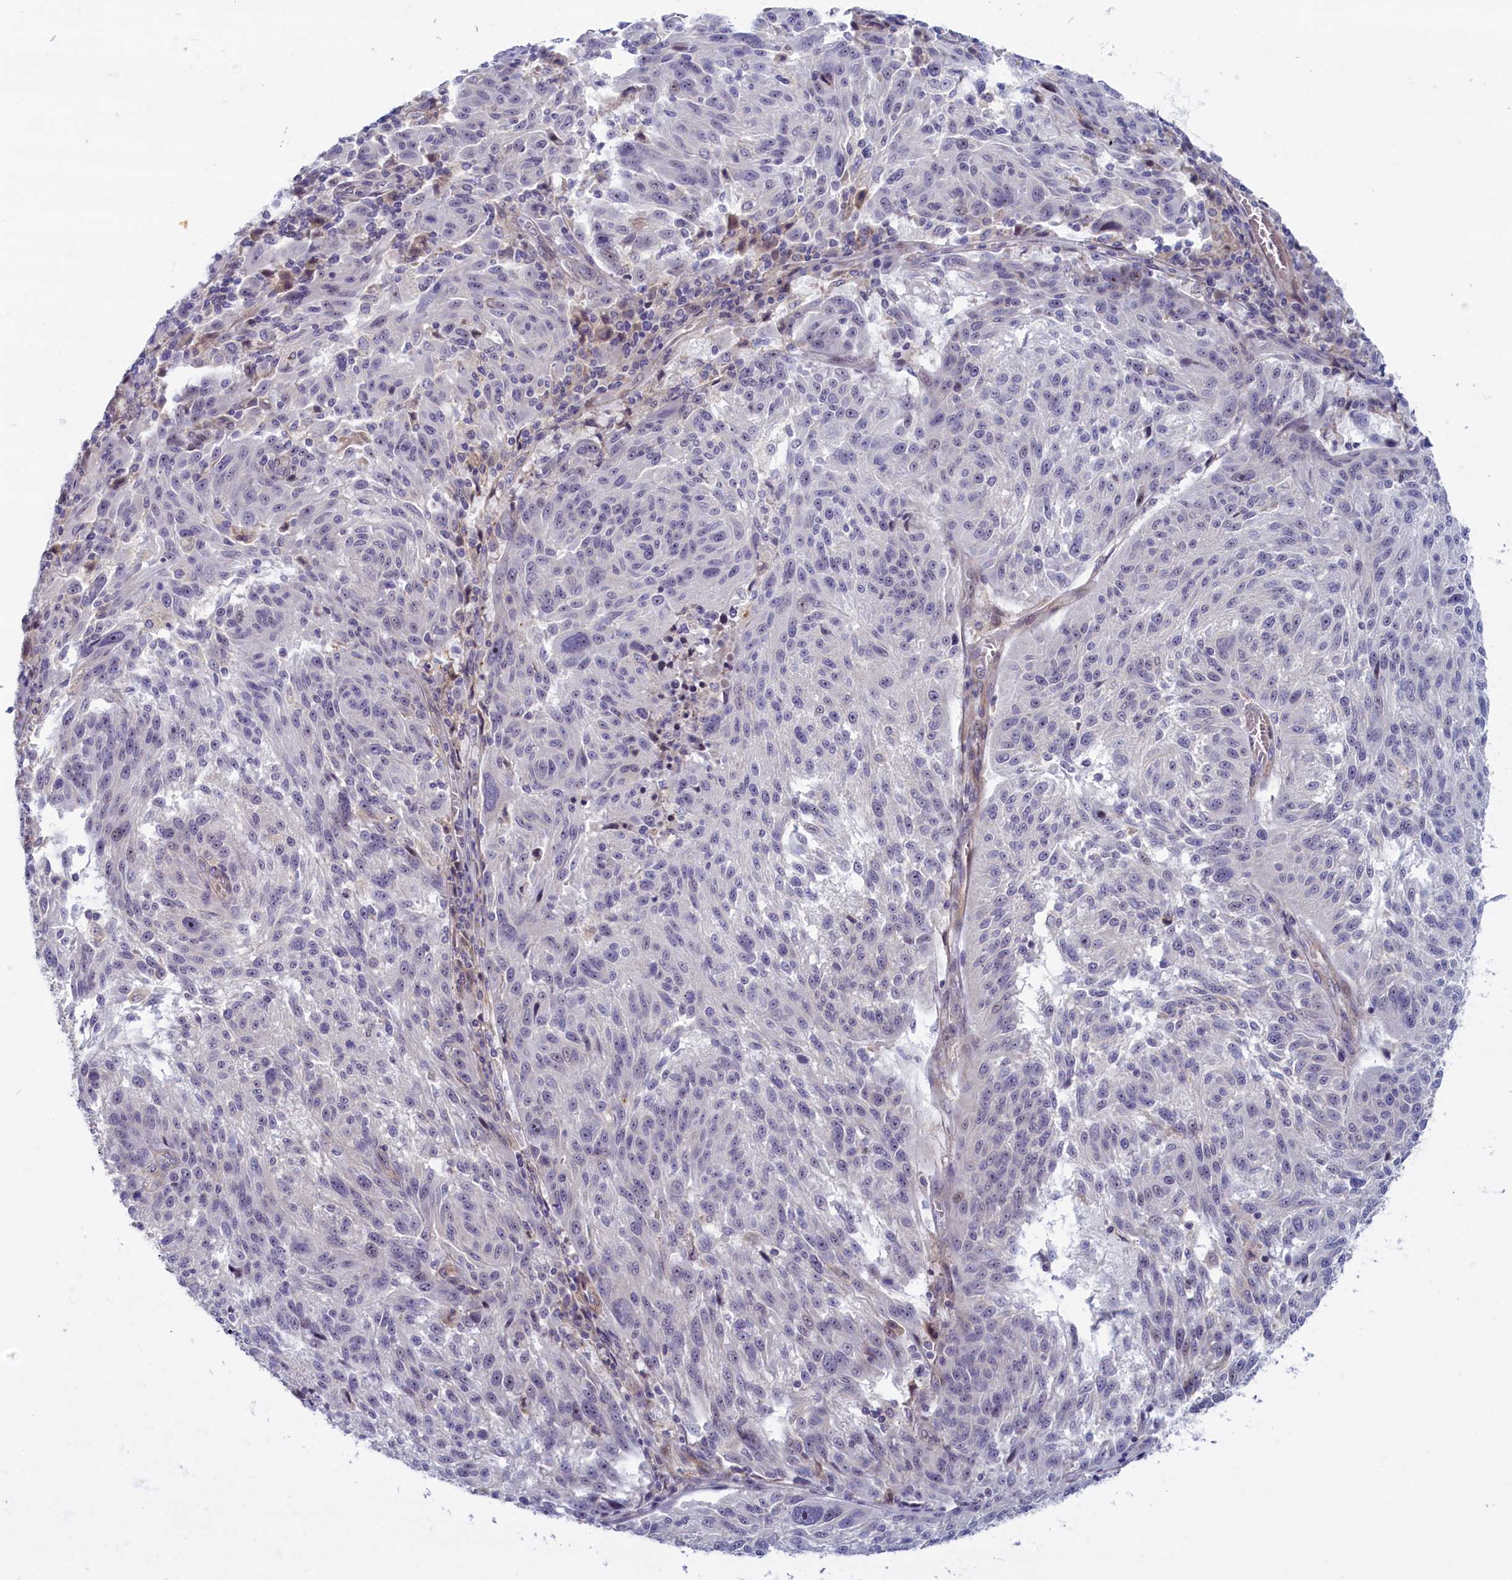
{"staining": {"intensity": "negative", "quantity": "none", "location": "none"}, "tissue": "melanoma", "cell_type": "Tumor cells", "image_type": "cancer", "snomed": [{"axis": "morphology", "description": "Malignant melanoma, NOS"}, {"axis": "topography", "description": "Skin"}], "caption": "This is an immunohistochemistry photomicrograph of human malignant melanoma. There is no expression in tumor cells.", "gene": "TRPM4", "patient": {"sex": "male", "age": 53}}